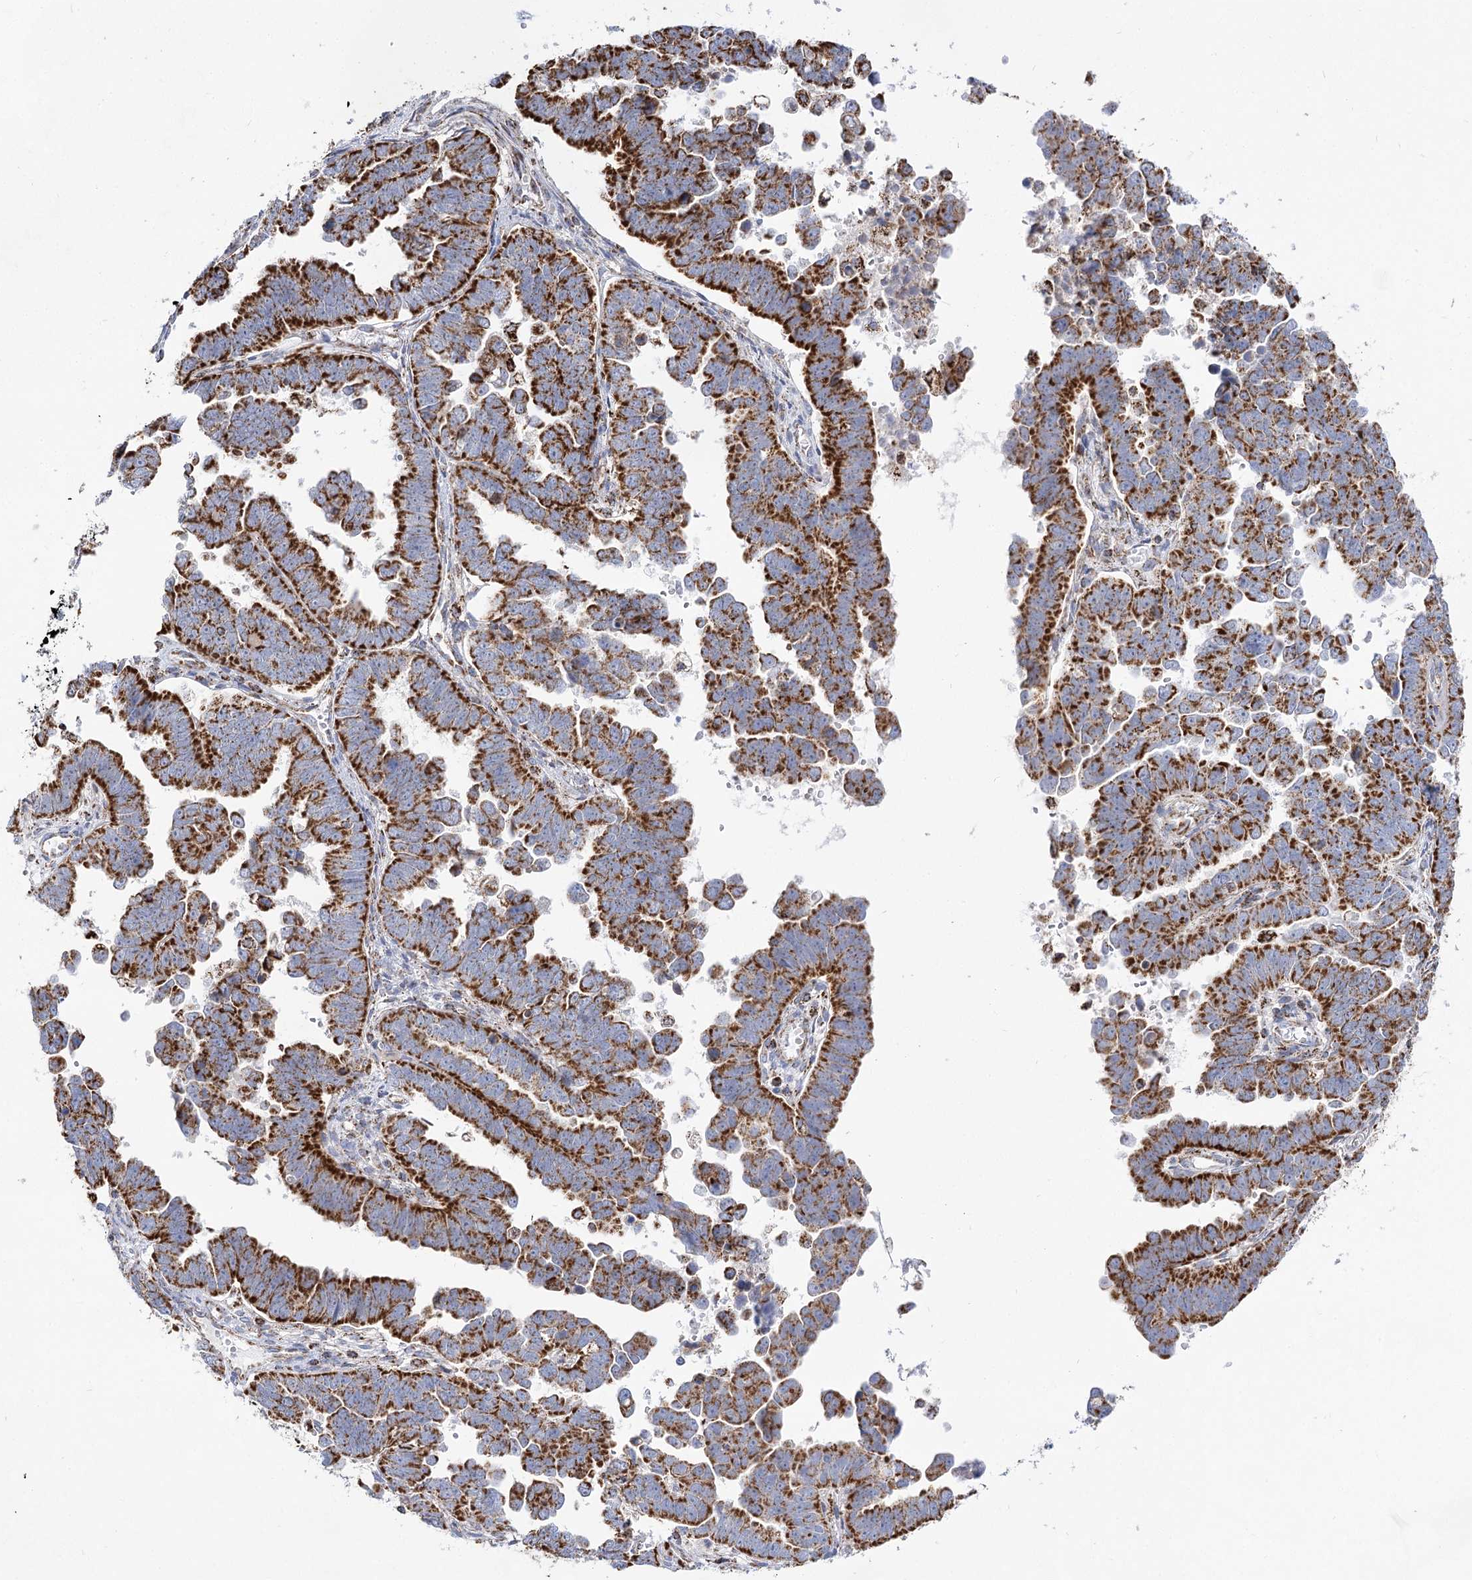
{"staining": {"intensity": "strong", "quantity": ">75%", "location": "cytoplasmic/membranous"}, "tissue": "endometrial cancer", "cell_type": "Tumor cells", "image_type": "cancer", "snomed": [{"axis": "morphology", "description": "Adenocarcinoma, NOS"}, {"axis": "topography", "description": "Endometrium"}], "caption": "Endometrial cancer was stained to show a protein in brown. There is high levels of strong cytoplasmic/membranous staining in approximately >75% of tumor cells.", "gene": "NADK2", "patient": {"sex": "female", "age": 75}}